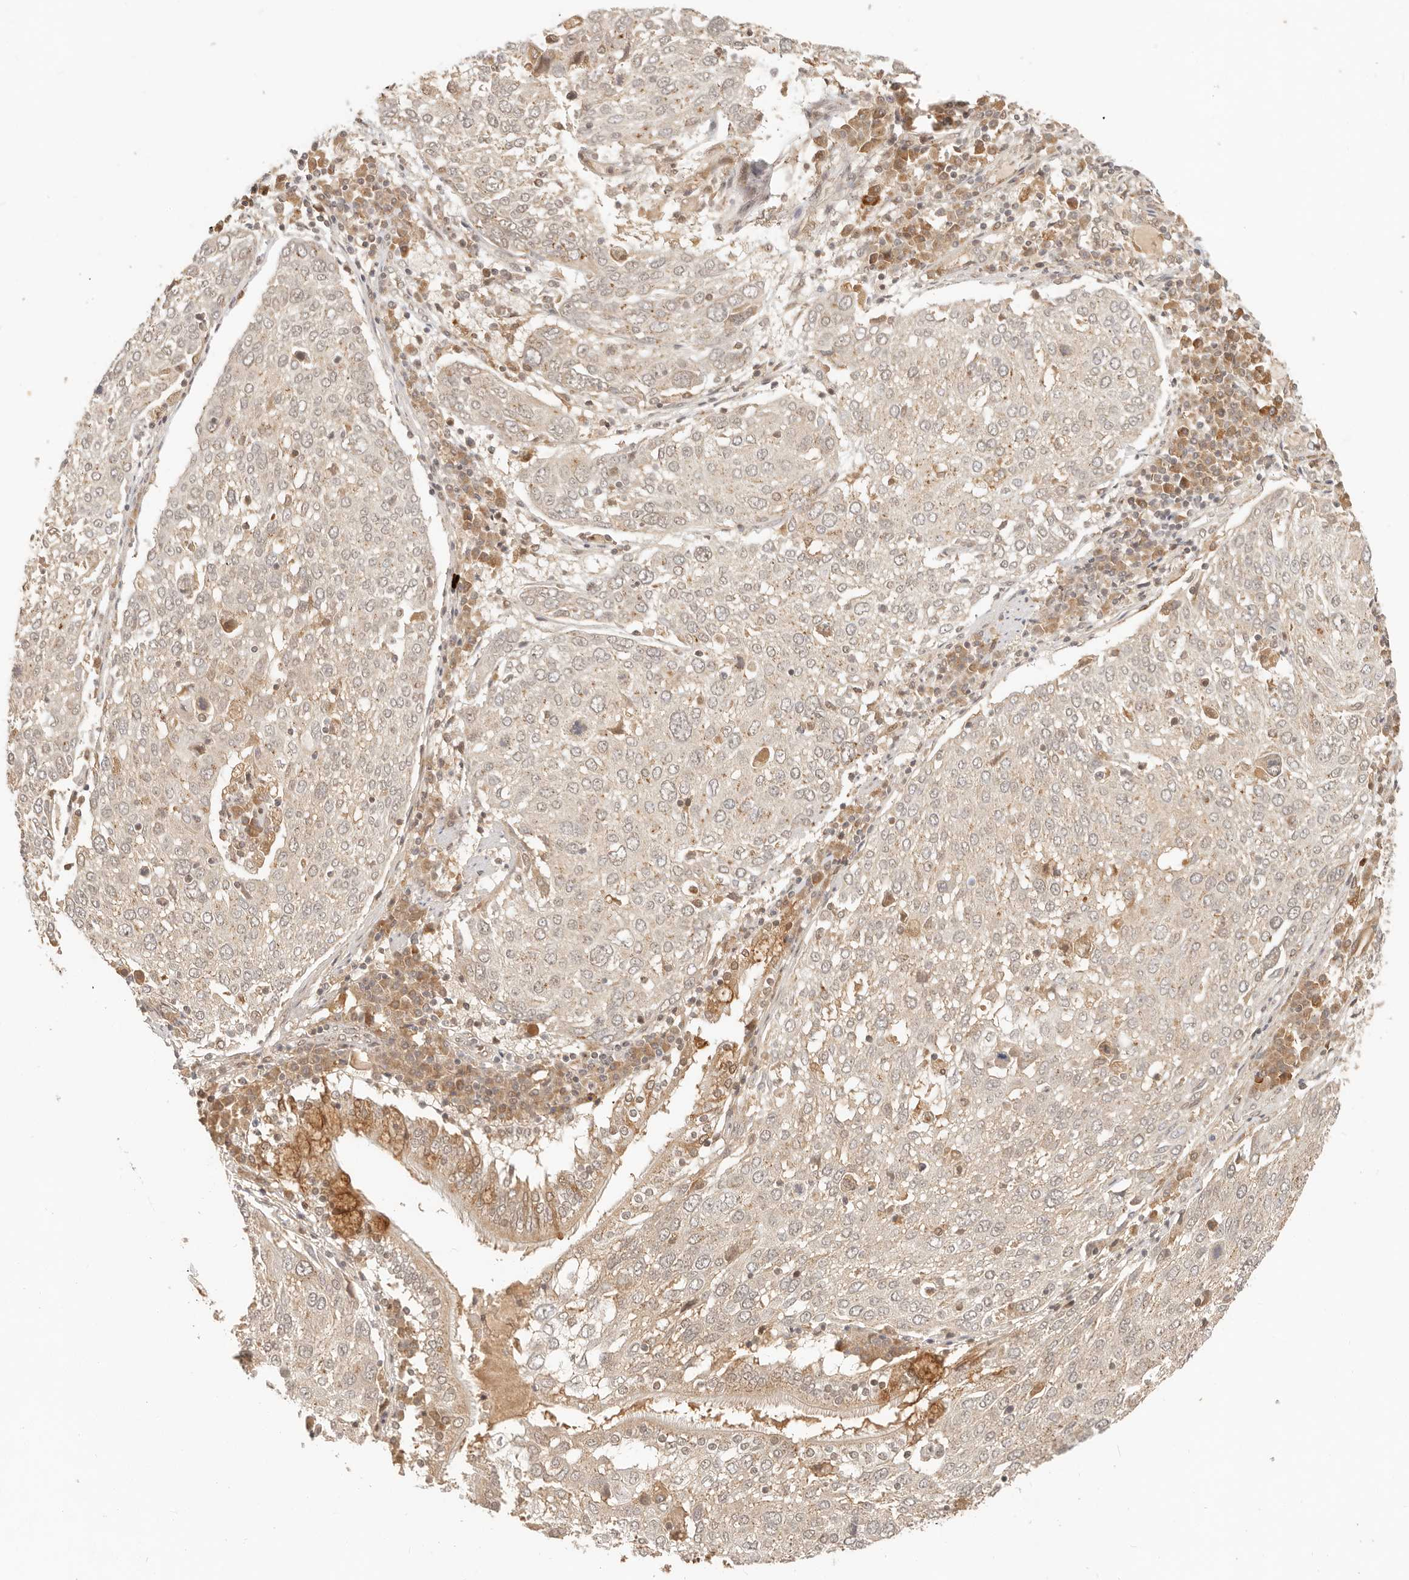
{"staining": {"intensity": "negative", "quantity": "none", "location": "none"}, "tissue": "lung cancer", "cell_type": "Tumor cells", "image_type": "cancer", "snomed": [{"axis": "morphology", "description": "Squamous cell carcinoma, NOS"}, {"axis": "topography", "description": "Lung"}], "caption": "DAB immunohistochemical staining of lung cancer demonstrates no significant staining in tumor cells.", "gene": "INTS11", "patient": {"sex": "male", "age": 65}}